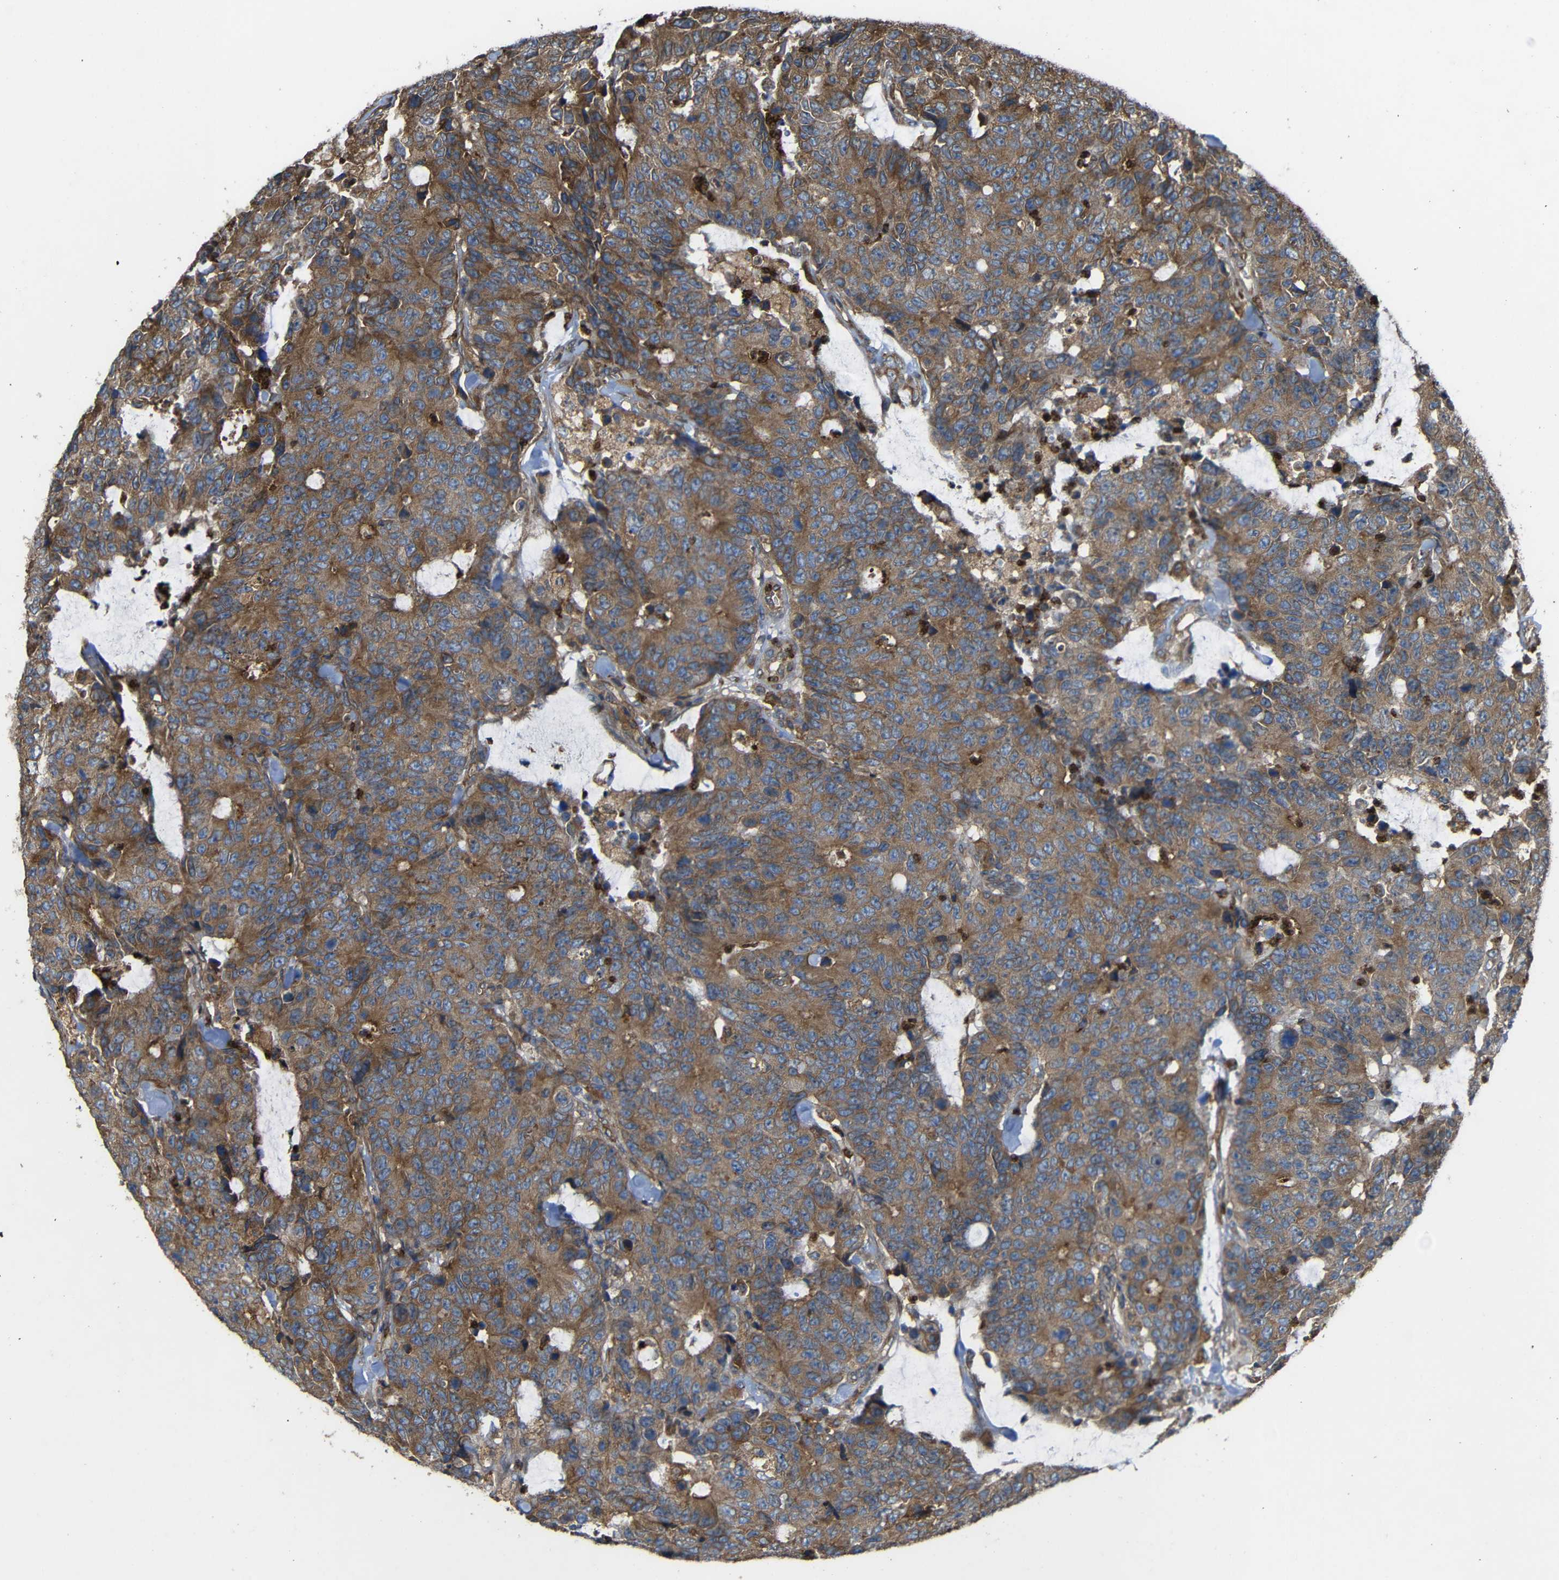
{"staining": {"intensity": "moderate", "quantity": ">75%", "location": "cytoplasmic/membranous"}, "tissue": "colorectal cancer", "cell_type": "Tumor cells", "image_type": "cancer", "snomed": [{"axis": "morphology", "description": "Adenocarcinoma, NOS"}, {"axis": "topography", "description": "Colon"}], "caption": "Colorectal cancer (adenocarcinoma) stained with IHC displays moderate cytoplasmic/membranous positivity in approximately >75% of tumor cells.", "gene": "TREM2", "patient": {"sex": "female", "age": 86}}